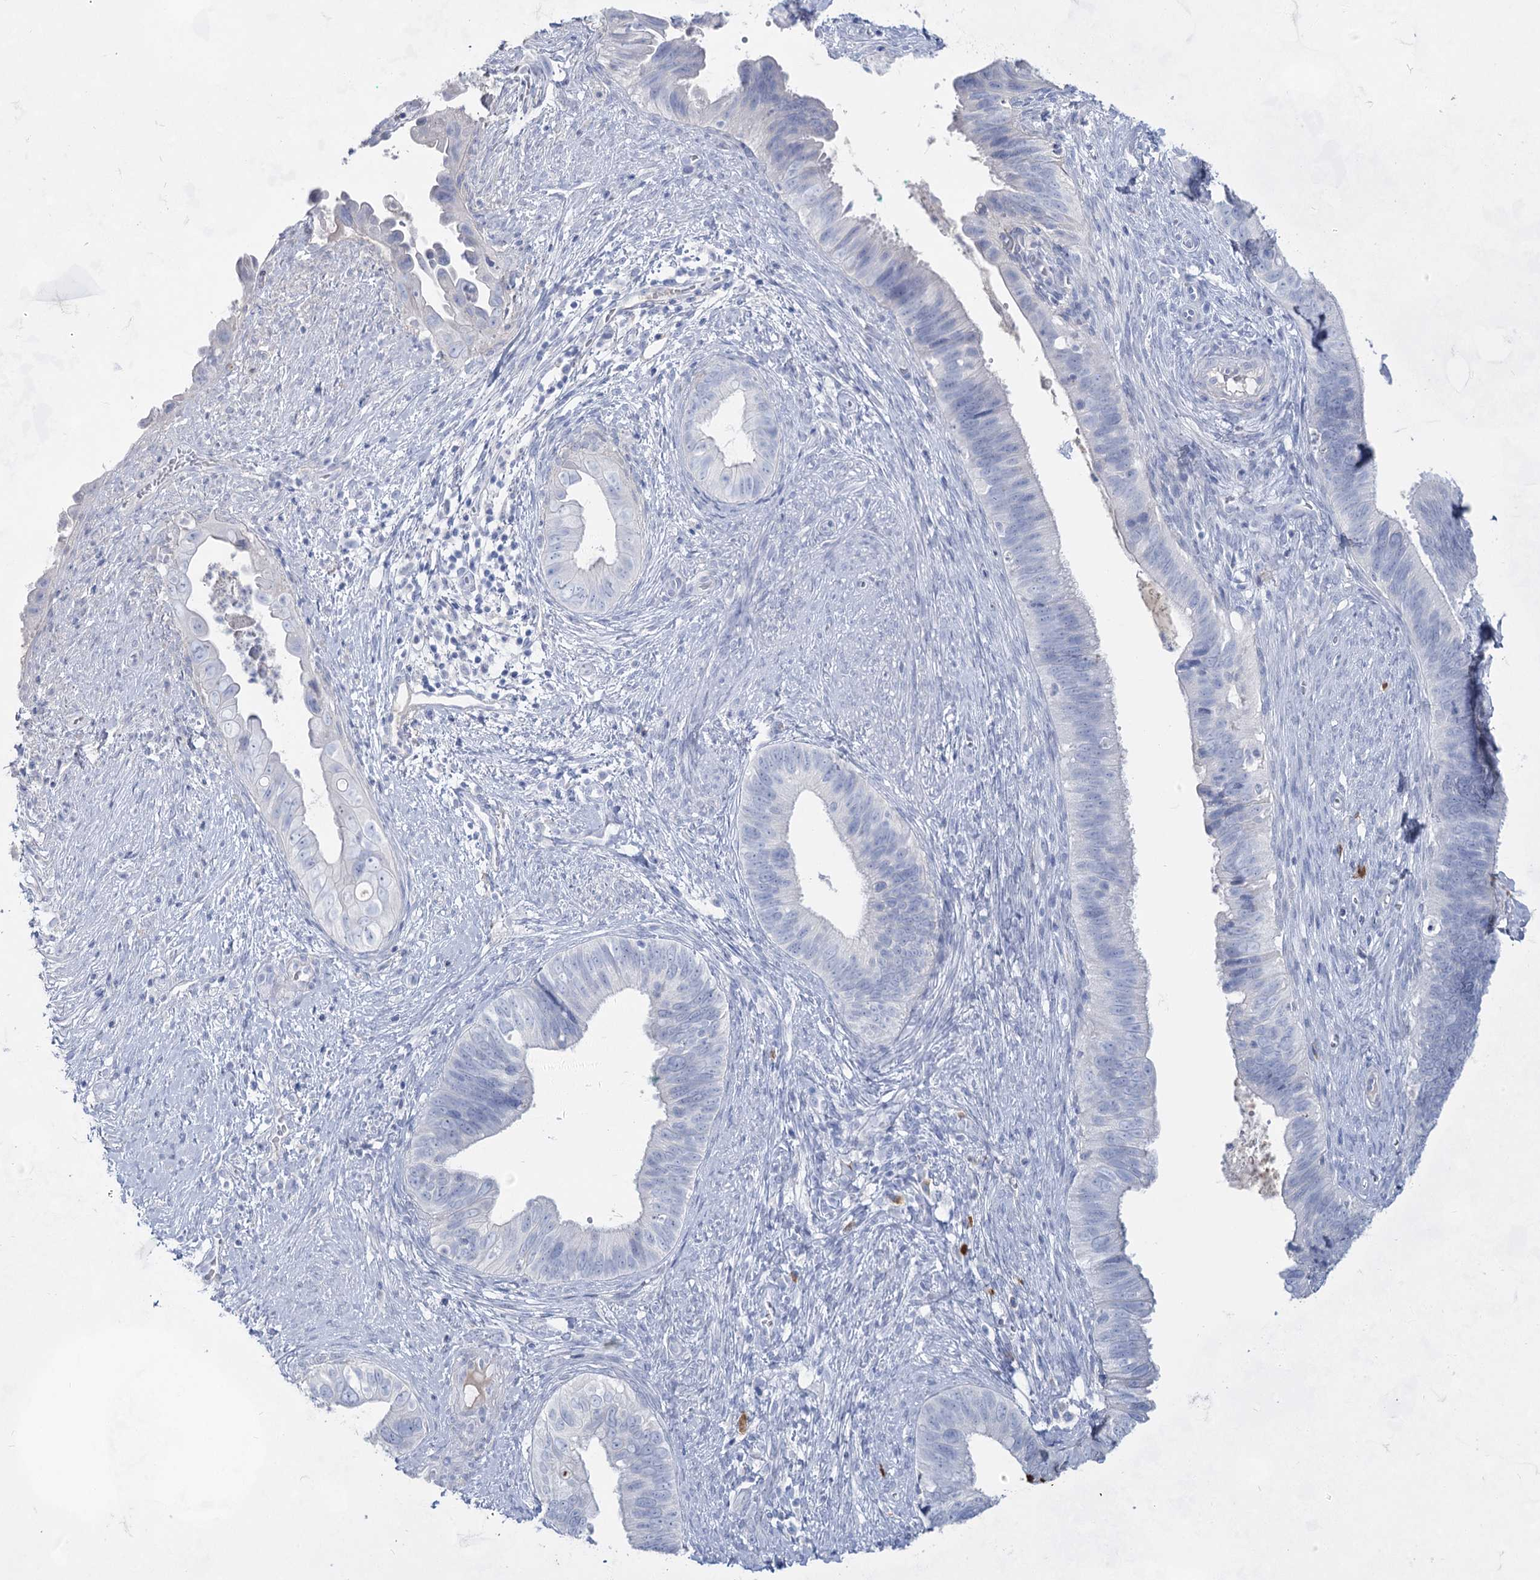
{"staining": {"intensity": "negative", "quantity": "none", "location": "none"}, "tissue": "cervical cancer", "cell_type": "Tumor cells", "image_type": "cancer", "snomed": [{"axis": "morphology", "description": "Adenocarcinoma, NOS"}, {"axis": "topography", "description": "Cervix"}], "caption": "Micrograph shows no significant protein positivity in tumor cells of adenocarcinoma (cervical).", "gene": "ACRV1", "patient": {"sex": "female", "age": 42}}